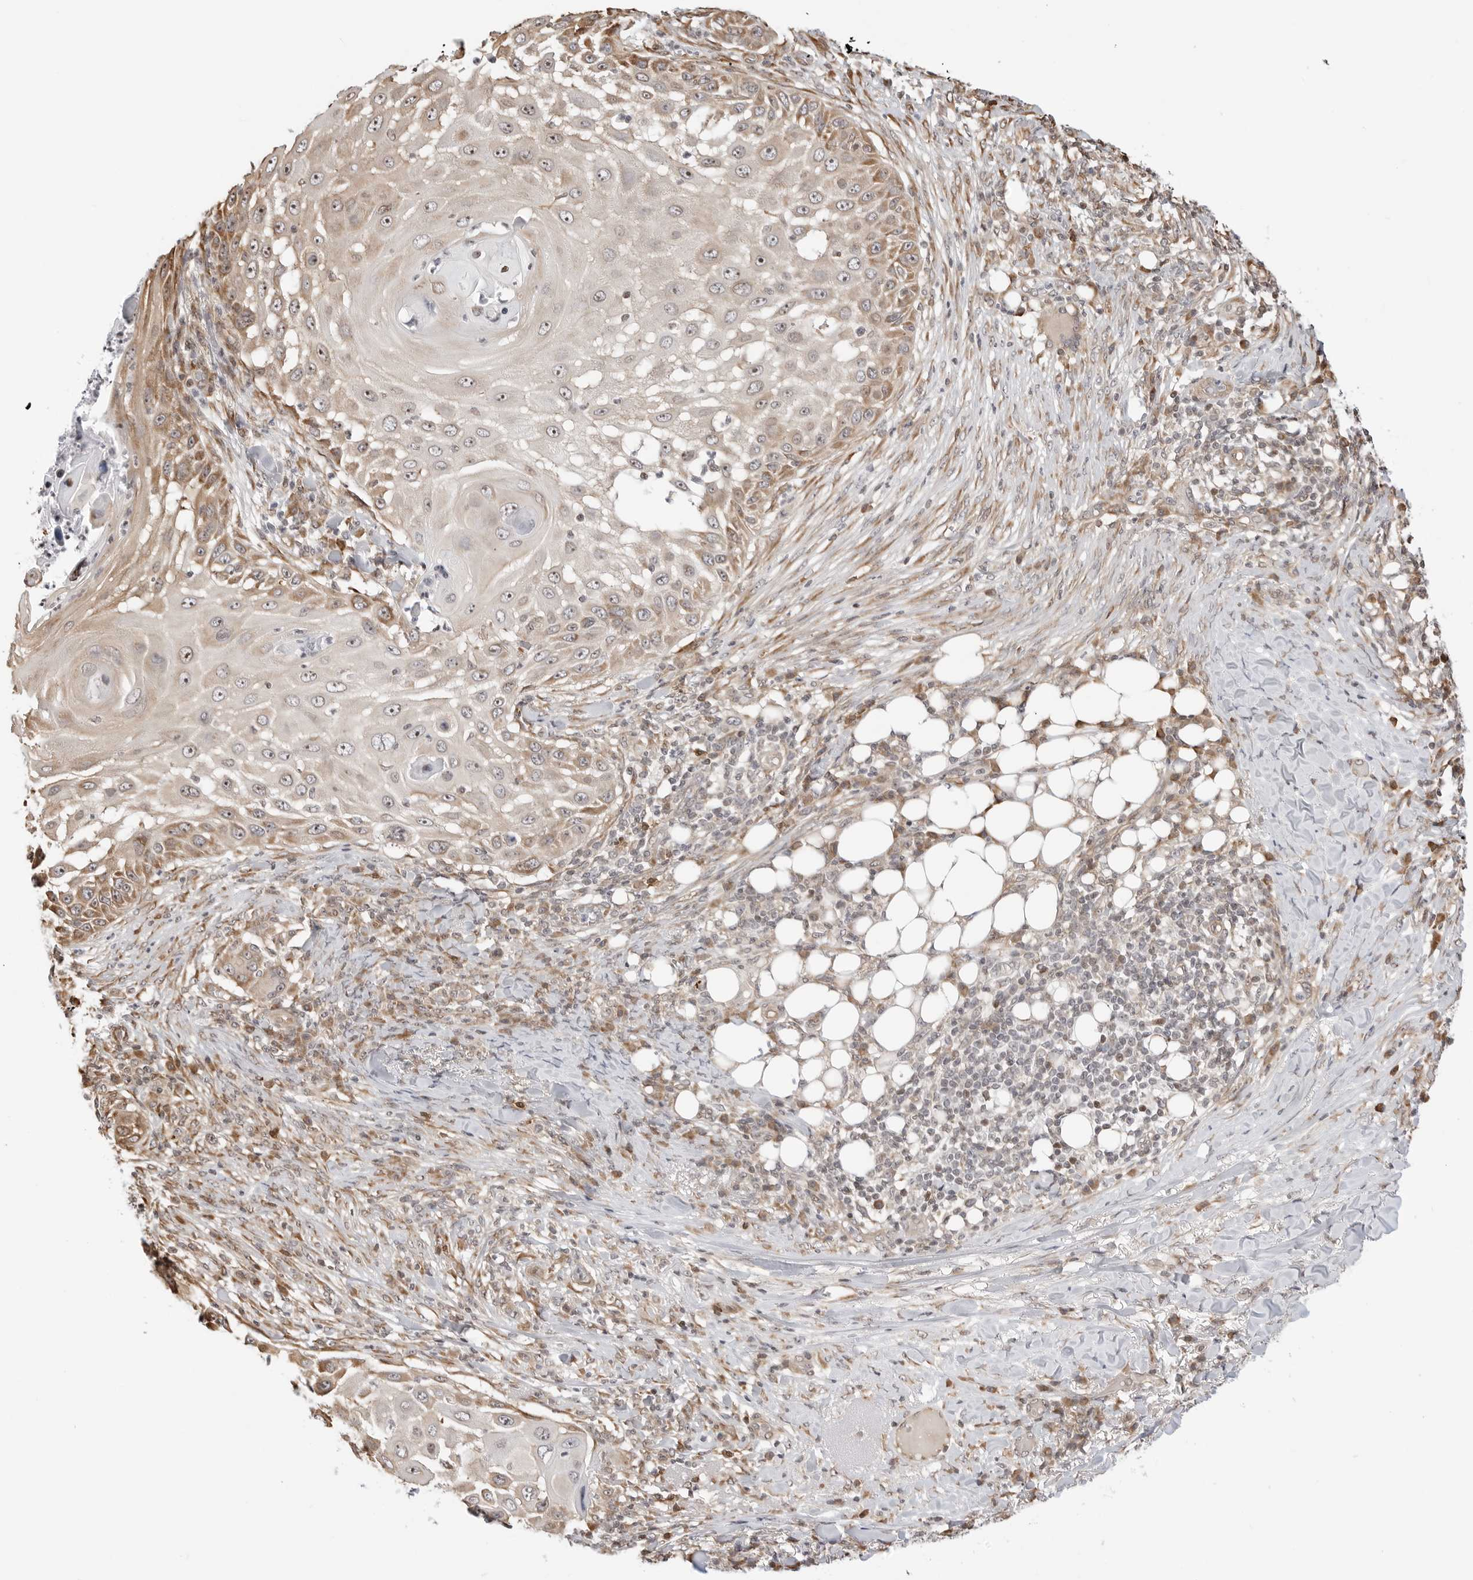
{"staining": {"intensity": "moderate", "quantity": "<25%", "location": "cytoplasmic/membranous,nuclear"}, "tissue": "skin cancer", "cell_type": "Tumor cells", "image_type": "cancer", "snomed": [{"axis": "morphology", "description": "Squamous cell carcinoma, NOS"}, {"axis": "topography", "description": "Skin"}], "caption": "IHC (DAB) staining of human squamous cell carcinoma (skin) exhibits moderate cytoplasmic/membranous and nuclear protein positivity in about <25% of tumor cells. Immunohistochemistry stains the protein of interest in brown and the nuclei are stained blue.", "gene": "FKBP14", "patient": {"sex": "female", "age": 44}}